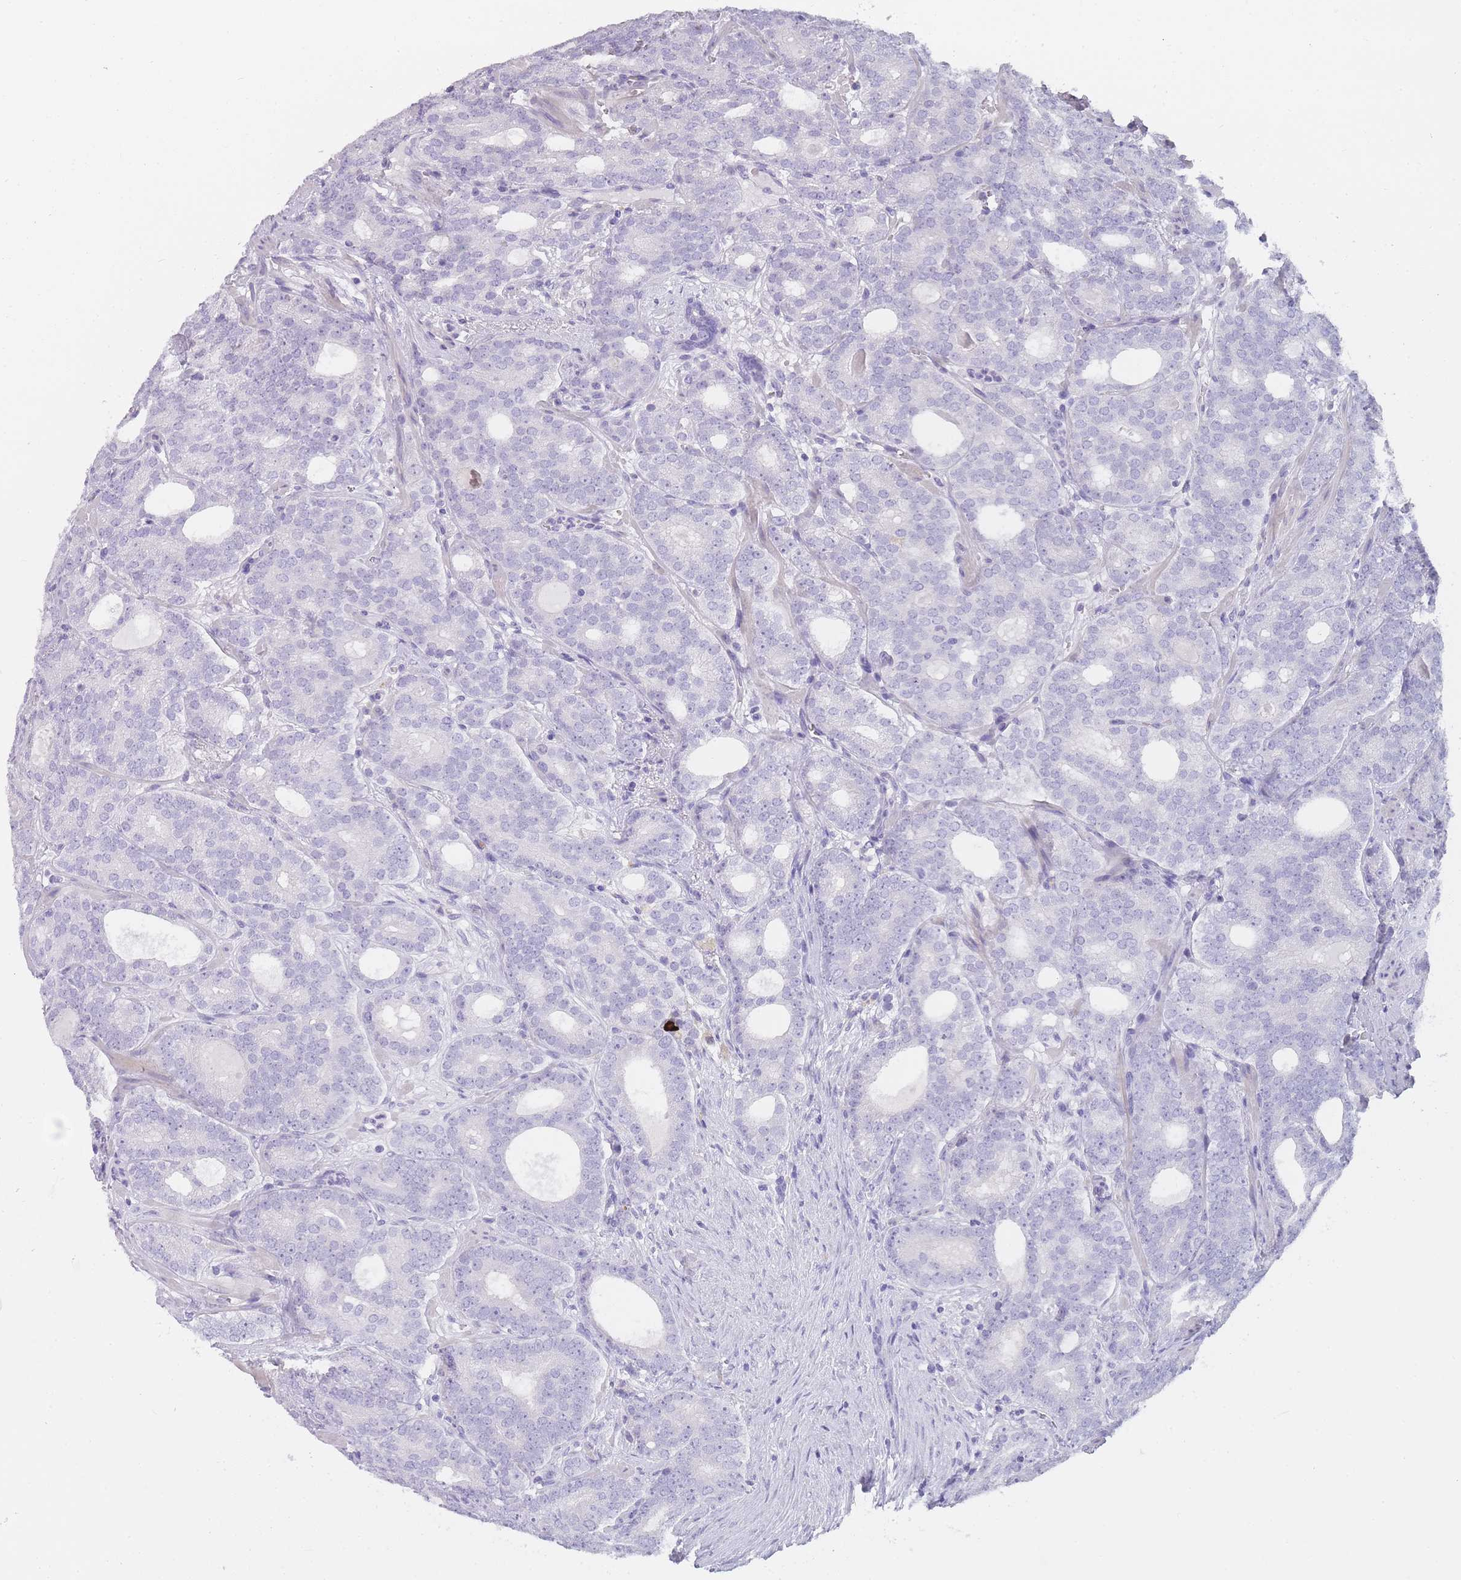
{"staining": {"intensity": "negative", "quantity": "none", "location": "none"}, "tissue": "prostate cancer", "cell_type": "Tumor cells", "image_type": "cancer", "snomed": [{"axis": "morphology", "description": "Adenocarcinoma, High grade"}, {"axis": "topography", "description": "Prostate"}], "caption": "An image of human prostate adenocarcinoma (high-grade) is negative for staining in tumor cells.", "gene": "TCP11", "patient": {"sex": "male", "age": 64}}